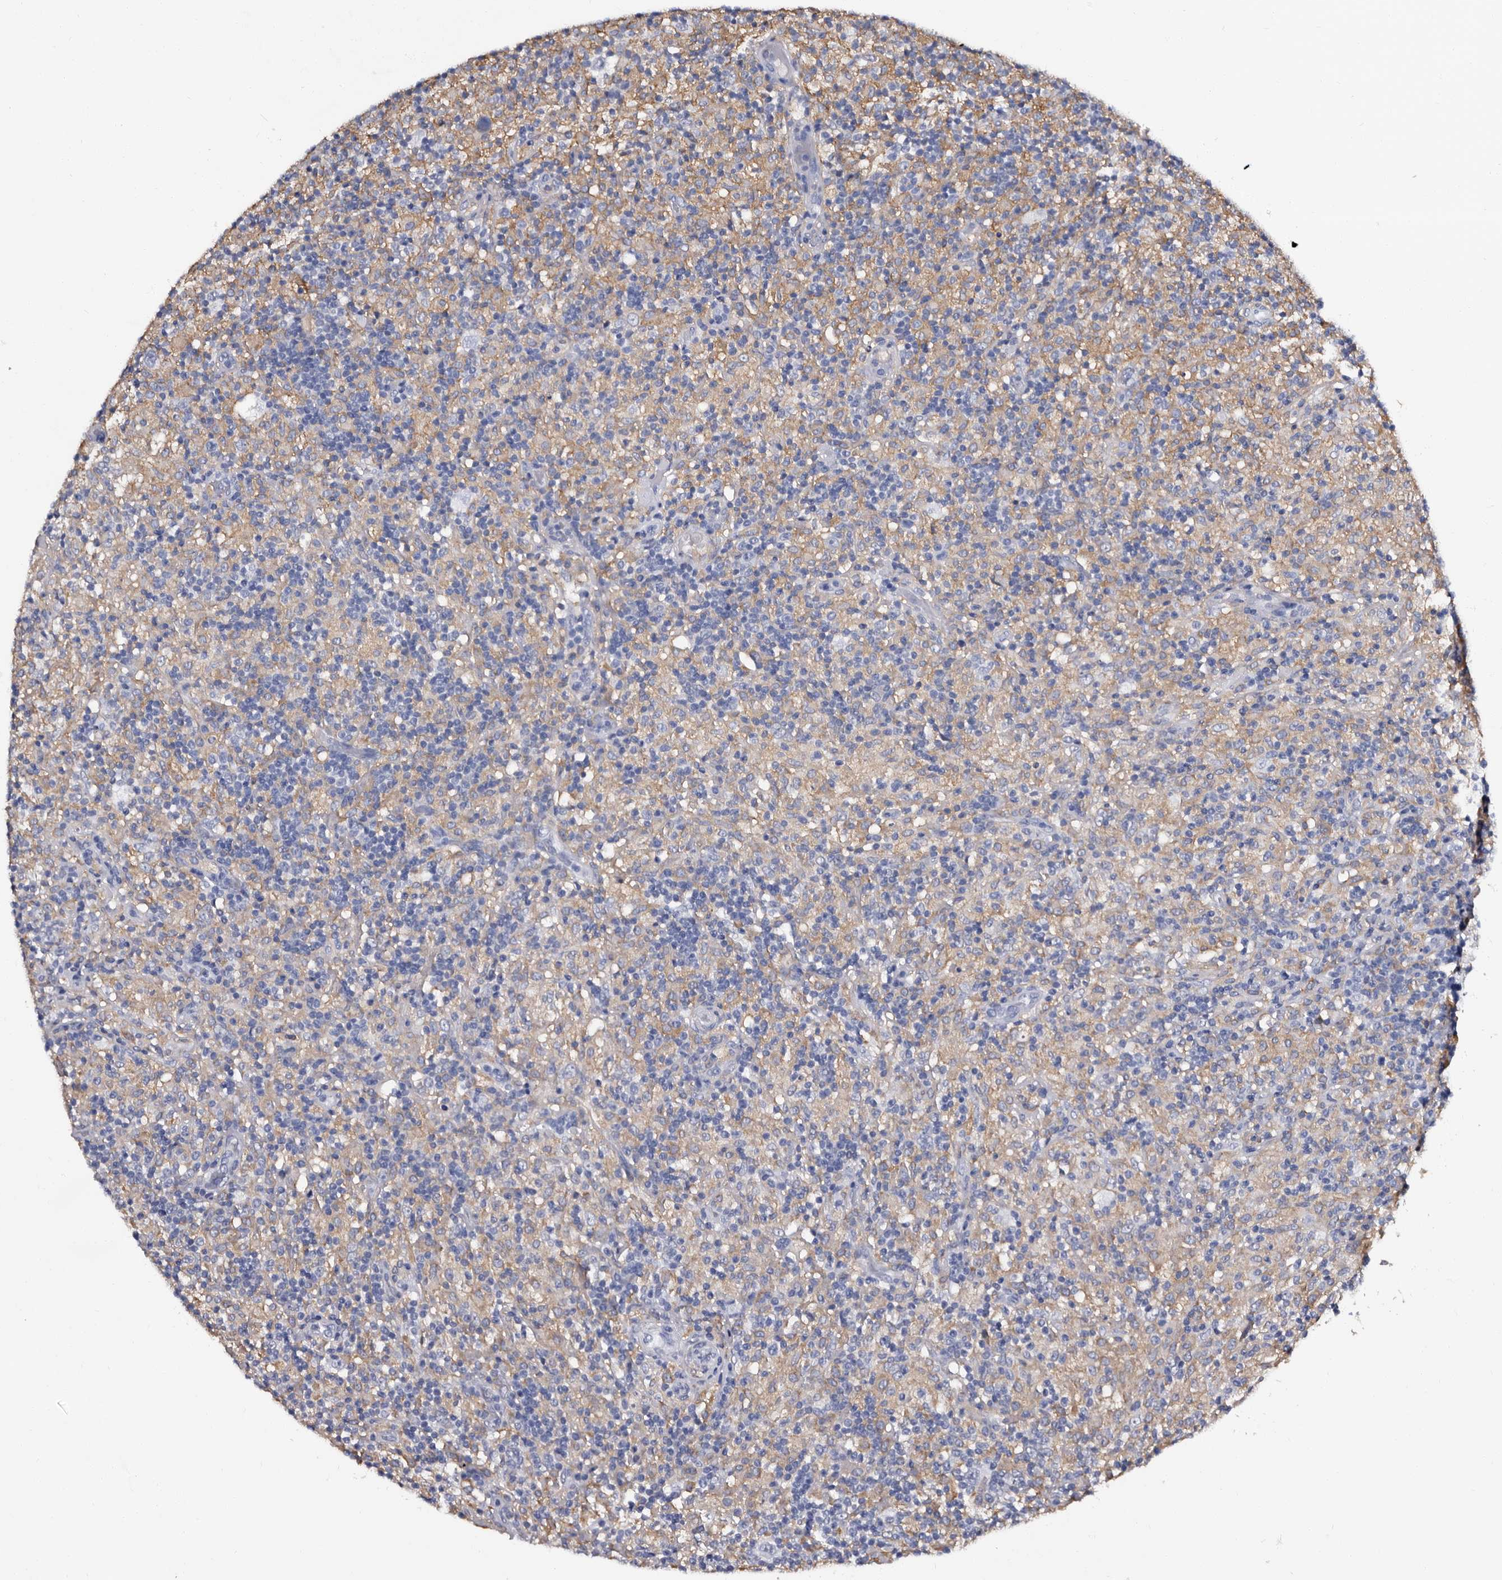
{"staining": {"intensity": "negative", "quantity": "none", "location": "none"}, "tissue": "lymphoma", "cell_type": "Tumor cells", "image_type": "cancer", "snomed": [{"axis": "morphology", "description": "Hodgkin's disease, NOS"}, {"axis": "topography", "description": "Lymph node"}], "caption": "Immunohistochemical staining of lymphoma displays no significant positivity in tumor cells. Brightfield microscopy of immunohistochemistry (IHC) stained with DAB (3,3'-diaminobenzidine) (brown) and hematoxylin (blue), captured at high magnification.", "gene": "EPB41L3", "patient": {"sex": "male", "age": 70}}